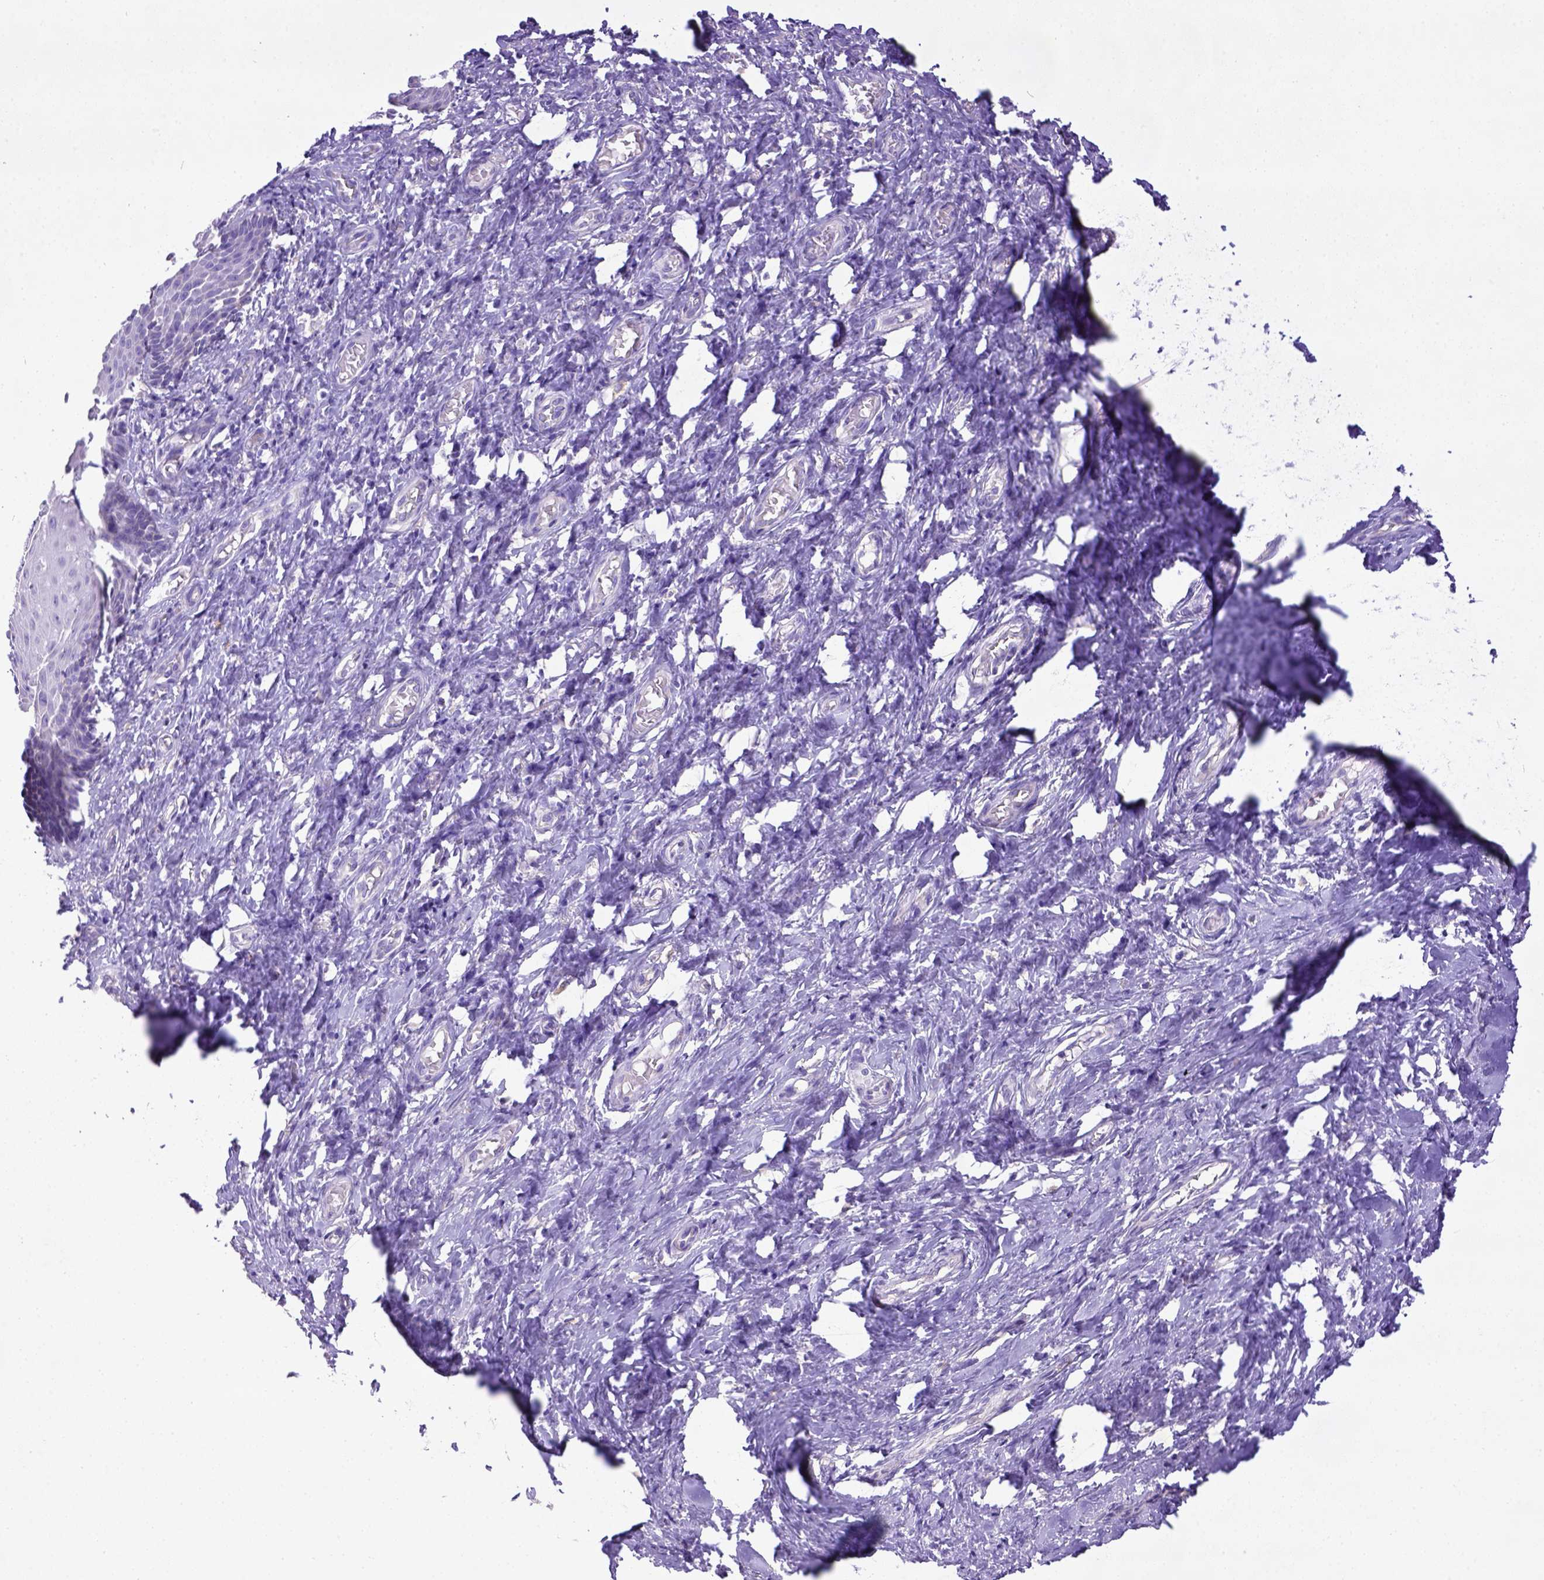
{"staining": {"intensity": "negative", "quantity": "none", "location": "none"}, "tissue": "vagina", "cell_type": "Squamous epithelial cells", "image_type": "normal", "snomed": [{"axis": "morphology", "description": "Normal tissue, NOS"}, {"axis": "topography", "description": "Vagina"}], "caption": "Immunohistochemical staining of benign vagina exhibits no significant expression in squamous epithelial cells.", "gene": "CD40", "patient": {"sex": "female", "age": 83}}